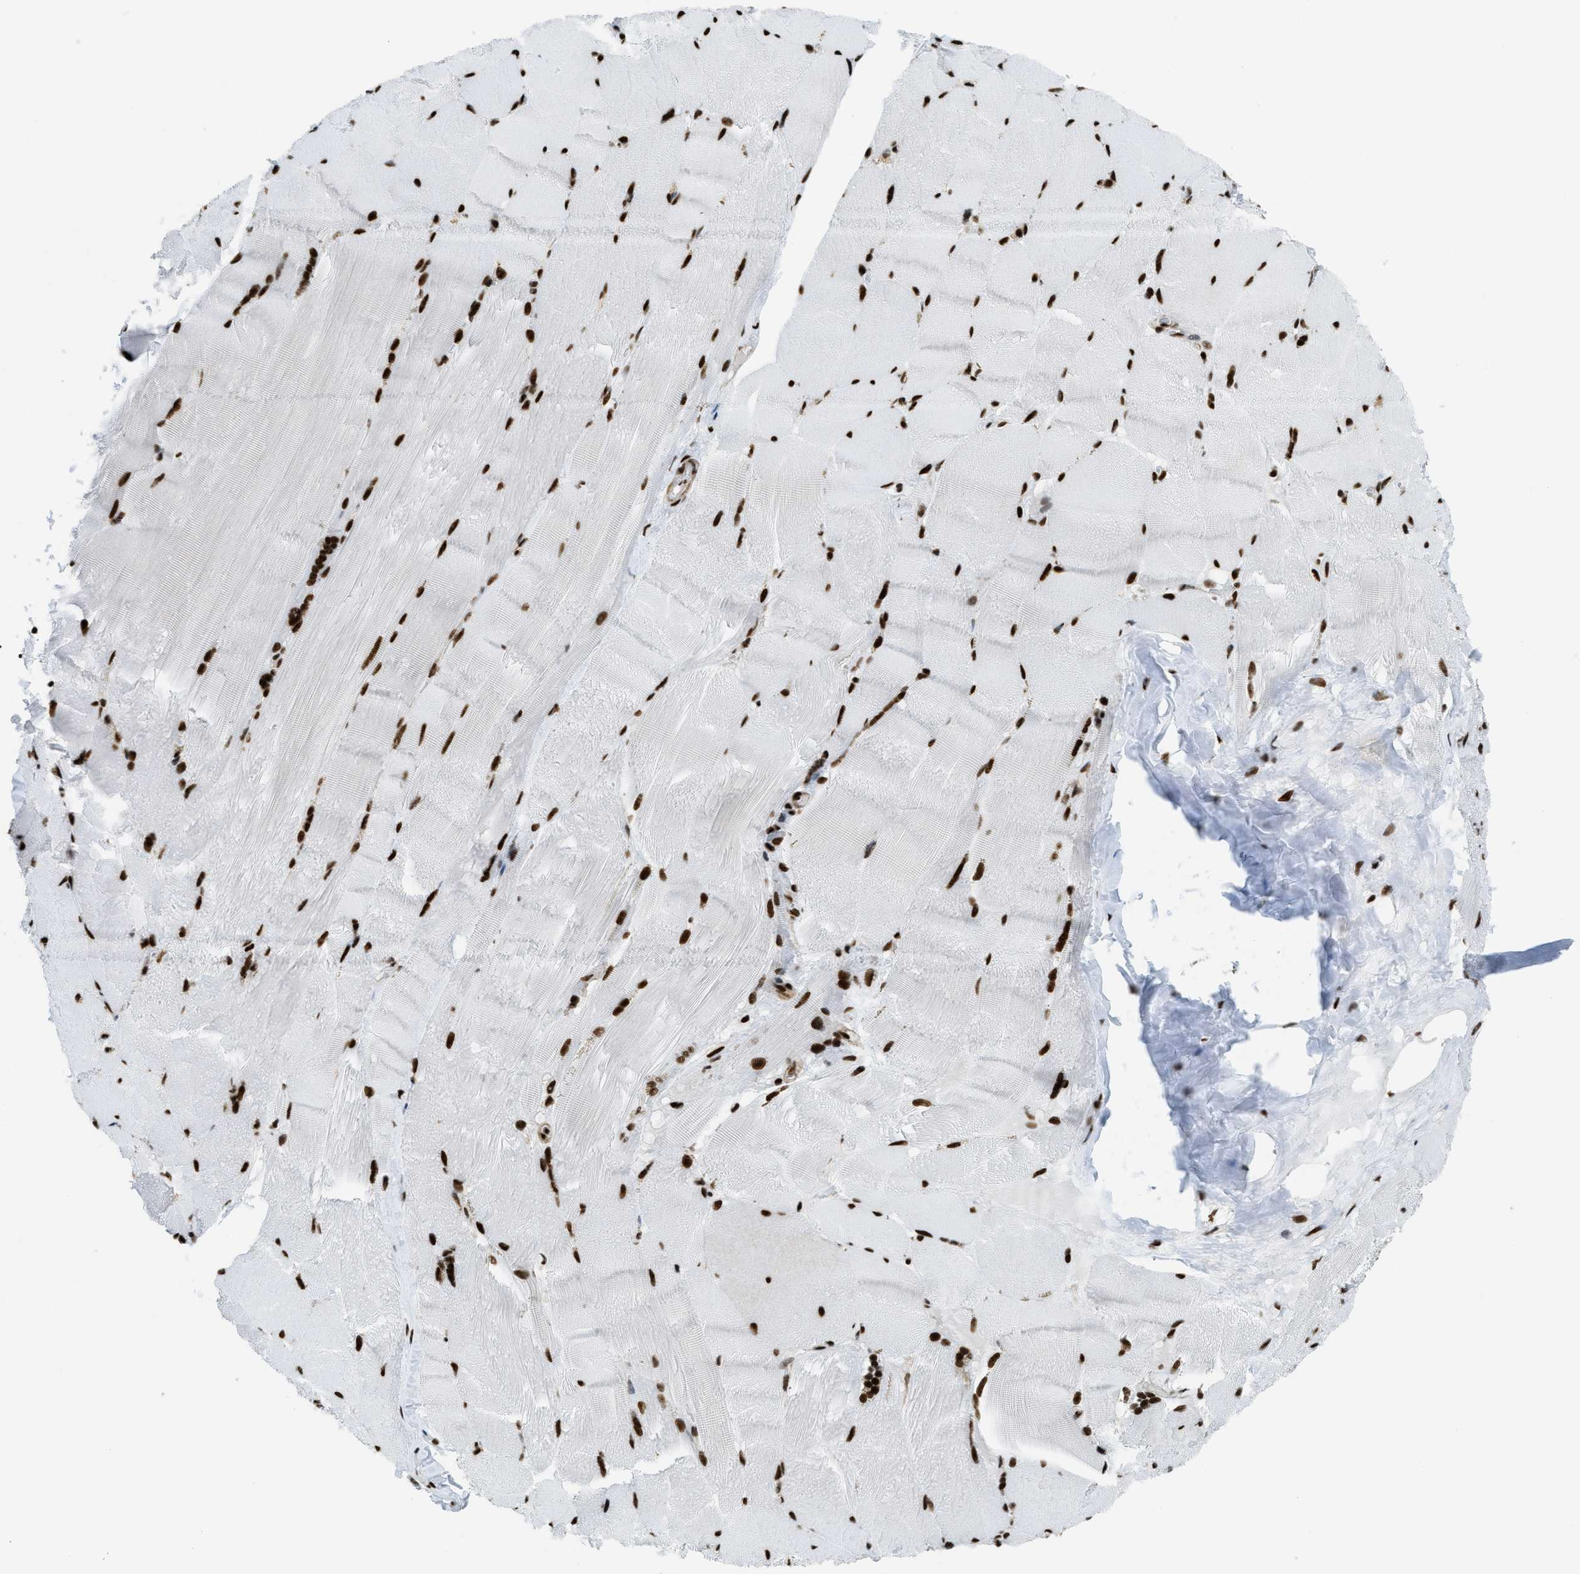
{"staining": {"intensity": "strong", "quantity": ">75%", "location": "nuclear"}, "tissue": "skeletal muscle", "cell_type": "Myocytes", "image_type": "normal", "snomed": [{"axis": "morphology", "description": "Normal tissue, NOS"}, {"axis": "topography", "description": "Skin"}, {"axis": "topography", "description": "Skeletal muscle"}], "caption": "Approximately >75% of myocytes in unremarkable skeletal muscle exhibit strong nuclear protein expression as visualized by brown immunohistochemical staining.", "gene": "ZNF207", "patient": {"sex": "male", "age": 83}}